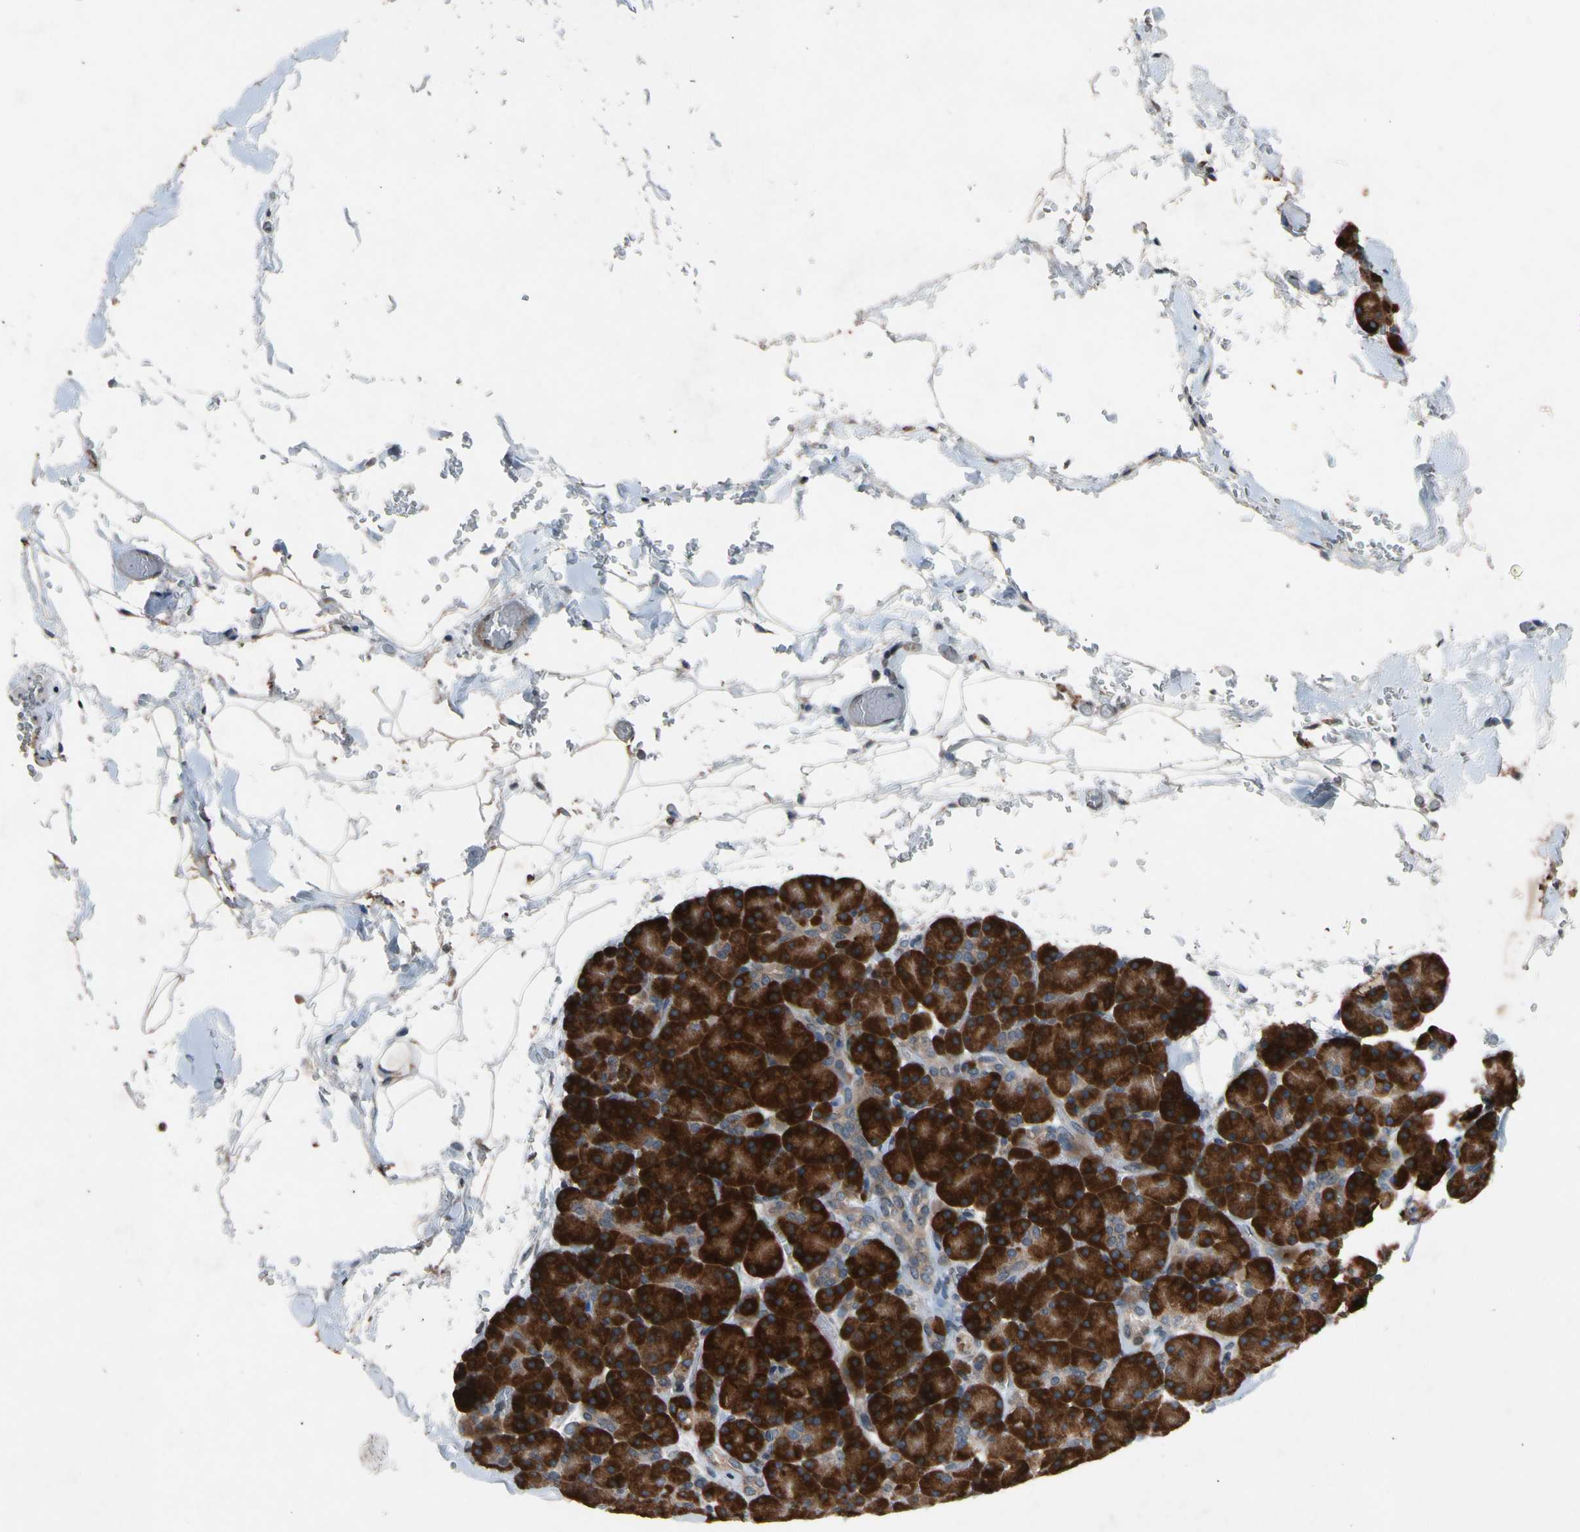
{"staining": {"intensity": "strong", "quantity": ">75%", "location": "cytoplasmic/membranous"}, "tissue": "pancreas", "cell_type": "Exocrine glandular cells", "image_type": "normal", "snomed": [{"axis": "morphology", "description": "Normal tissue, NOS"}, {"axis": "topography", "description": "Pancreas"}], "caption": "Unremarkable pancreas was stained to show a protein in brown. There is high levels of strong cytoplasmic/membranous staining in approximately >75% of exocrine glandular cells.", "gene": "PRDX4", "patient": {"sex": "female", "age": 35}}